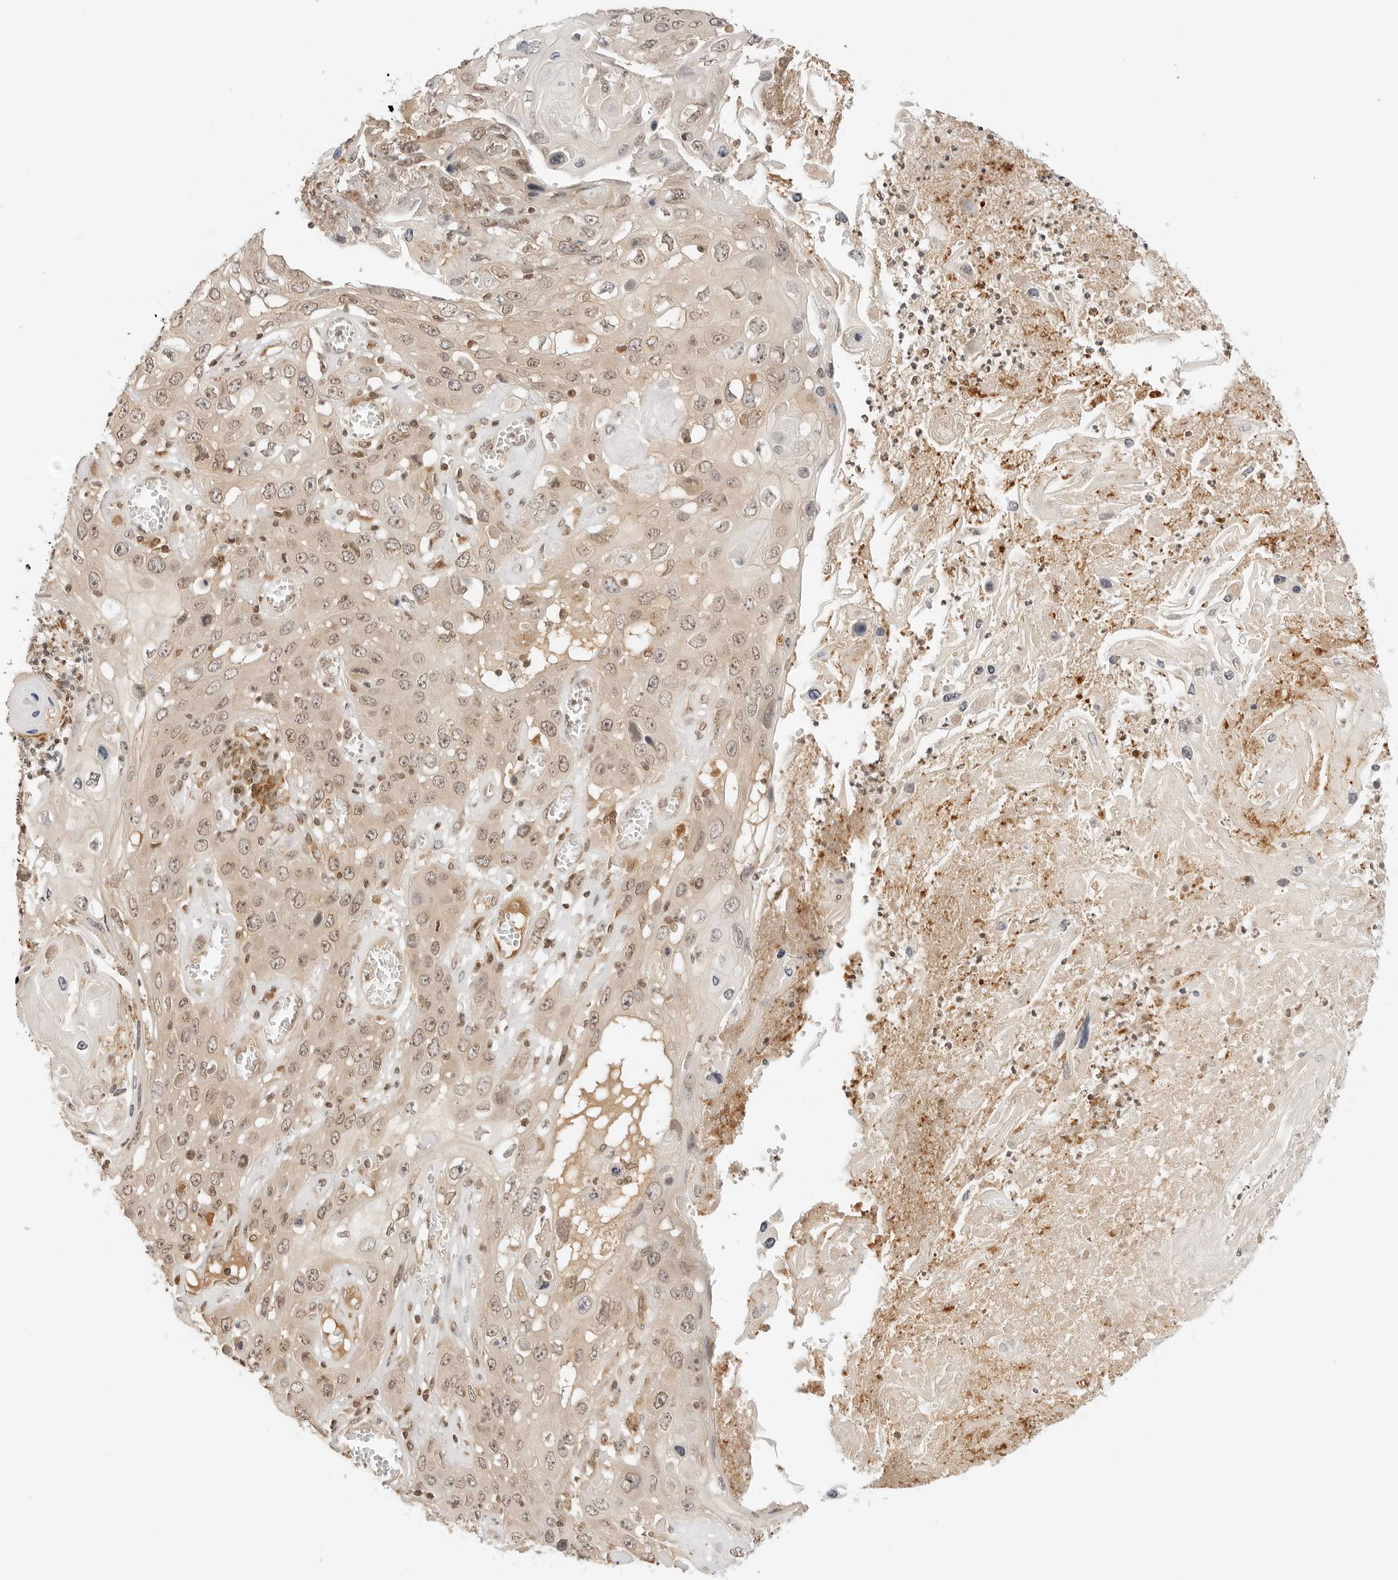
{"staining": {"intensity": "weak", "quantity": ">75%", "location": "cytoplasmic/membranous,nuclear"}, "tissue": "skin cancer", "cell_type": "Tumor cells", "image_type": "cancer", "snomed": [{"axis": "morphology", "description": "Squamous cell carcinoma, NOS"}, {"axis": "topography", "description": "Skin"}], "caption": "High-magnification brightfield microscopy of skin squamous cell carcinoma stained with DAB (3,3'-diaminobenzidine) (brown) and counterstained with hematoxylin (blue). tumor cells exhibit weak cytoplasmic/membranous and nuclear staining is present in approximately>75% of cells. Nuclei are stained in blue.", "gene": "POLH", "patient": {"sex": "male", "age": 55}}